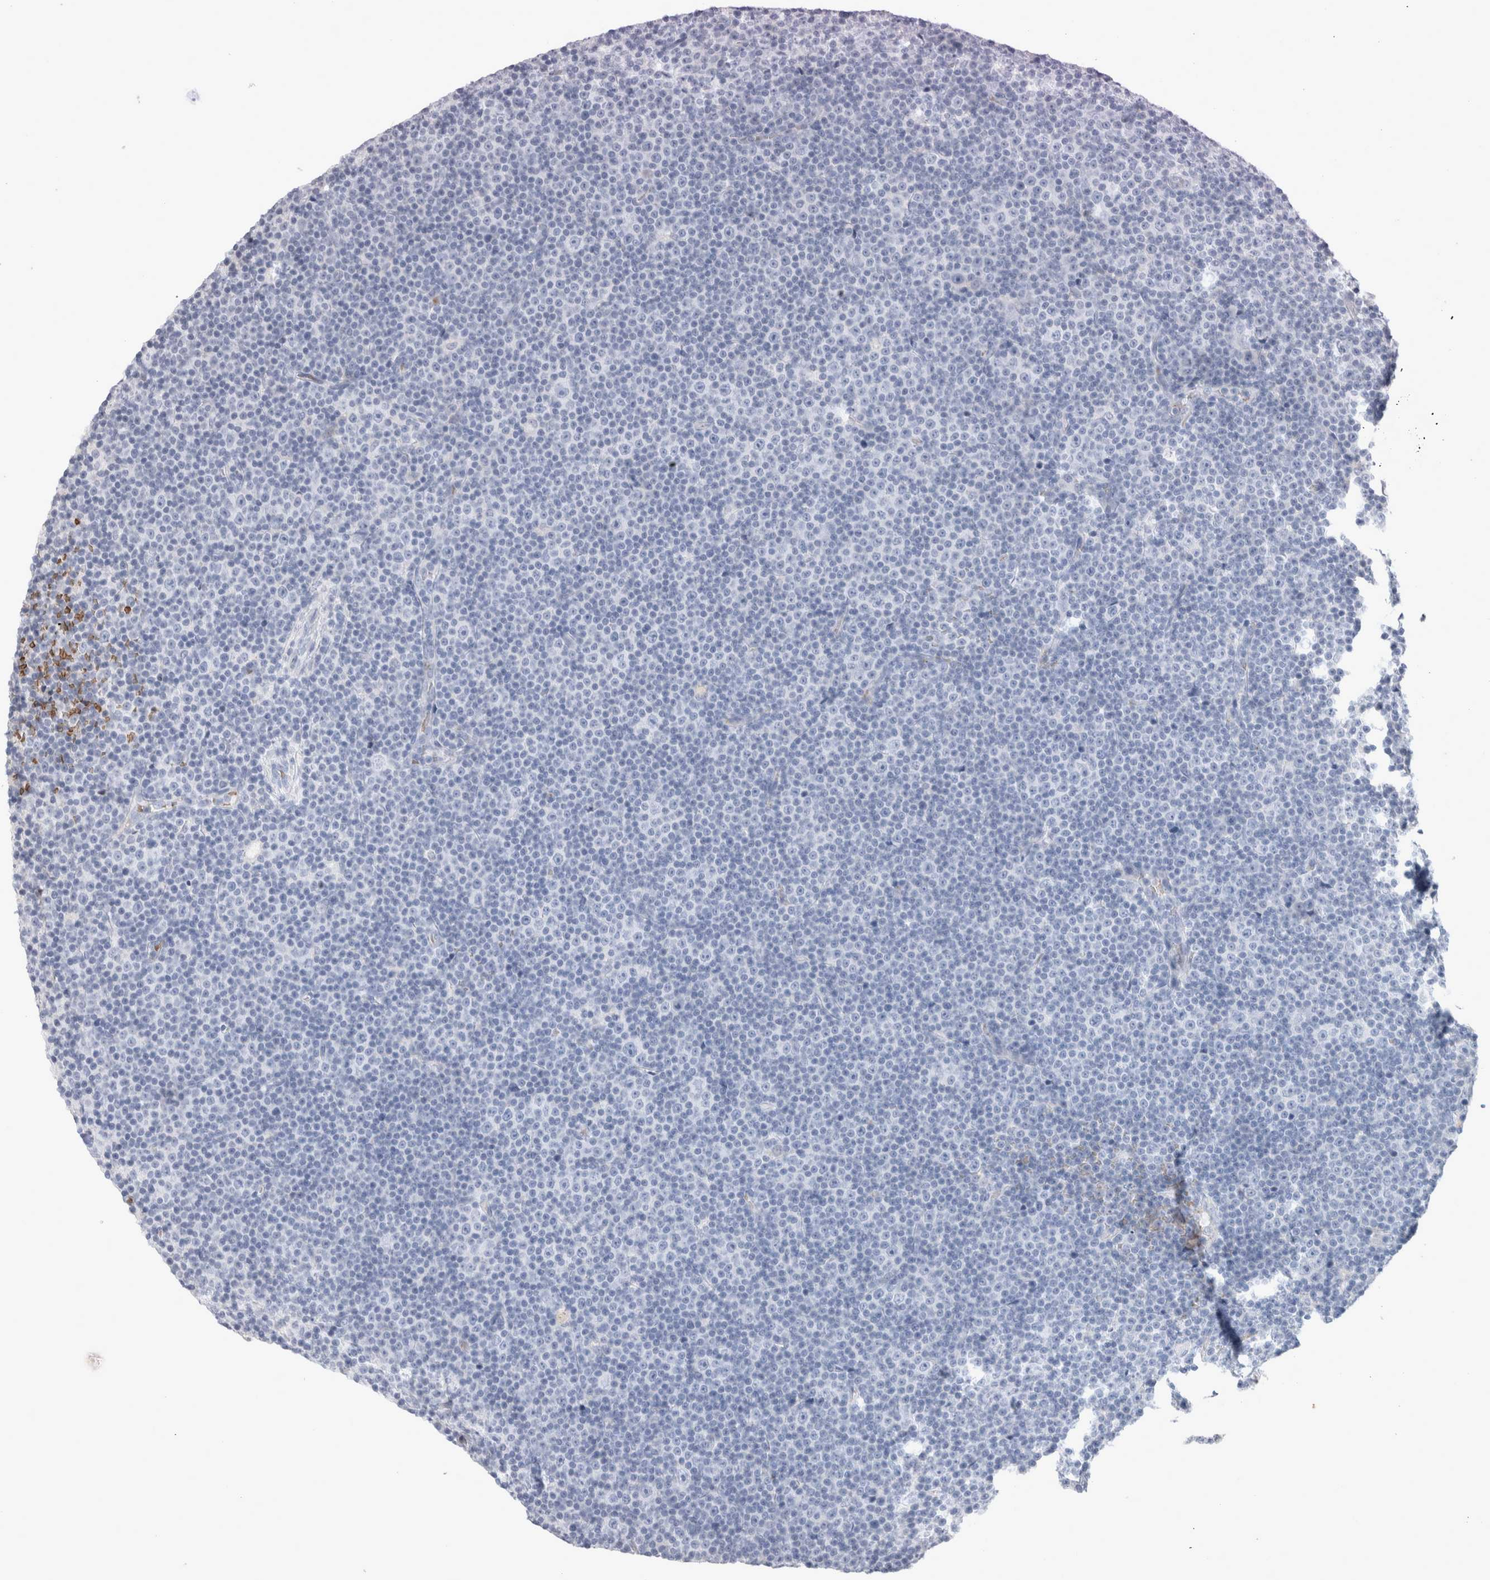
{"staining": {"intensity": "negative", "quantity": "none", "location": "none"}, "tissue": "lymphoma", "cell_type": "Tumor cells", "image_type": "cancer", "snomed": [{"axis": "morphology", "description": "Malignant lymphoma, non-Hodgkin's type, Low grade"}, {"axis": "topography", "description": "Lymph node"}], "caption": "Immunohistochemistry (IHC) of human low-grade malignant lymphoma, non-Hodgkin's type reveals no expression in tumor cells.", "gene": "CA1", "patient": {"sex": "female", "age": 67}}